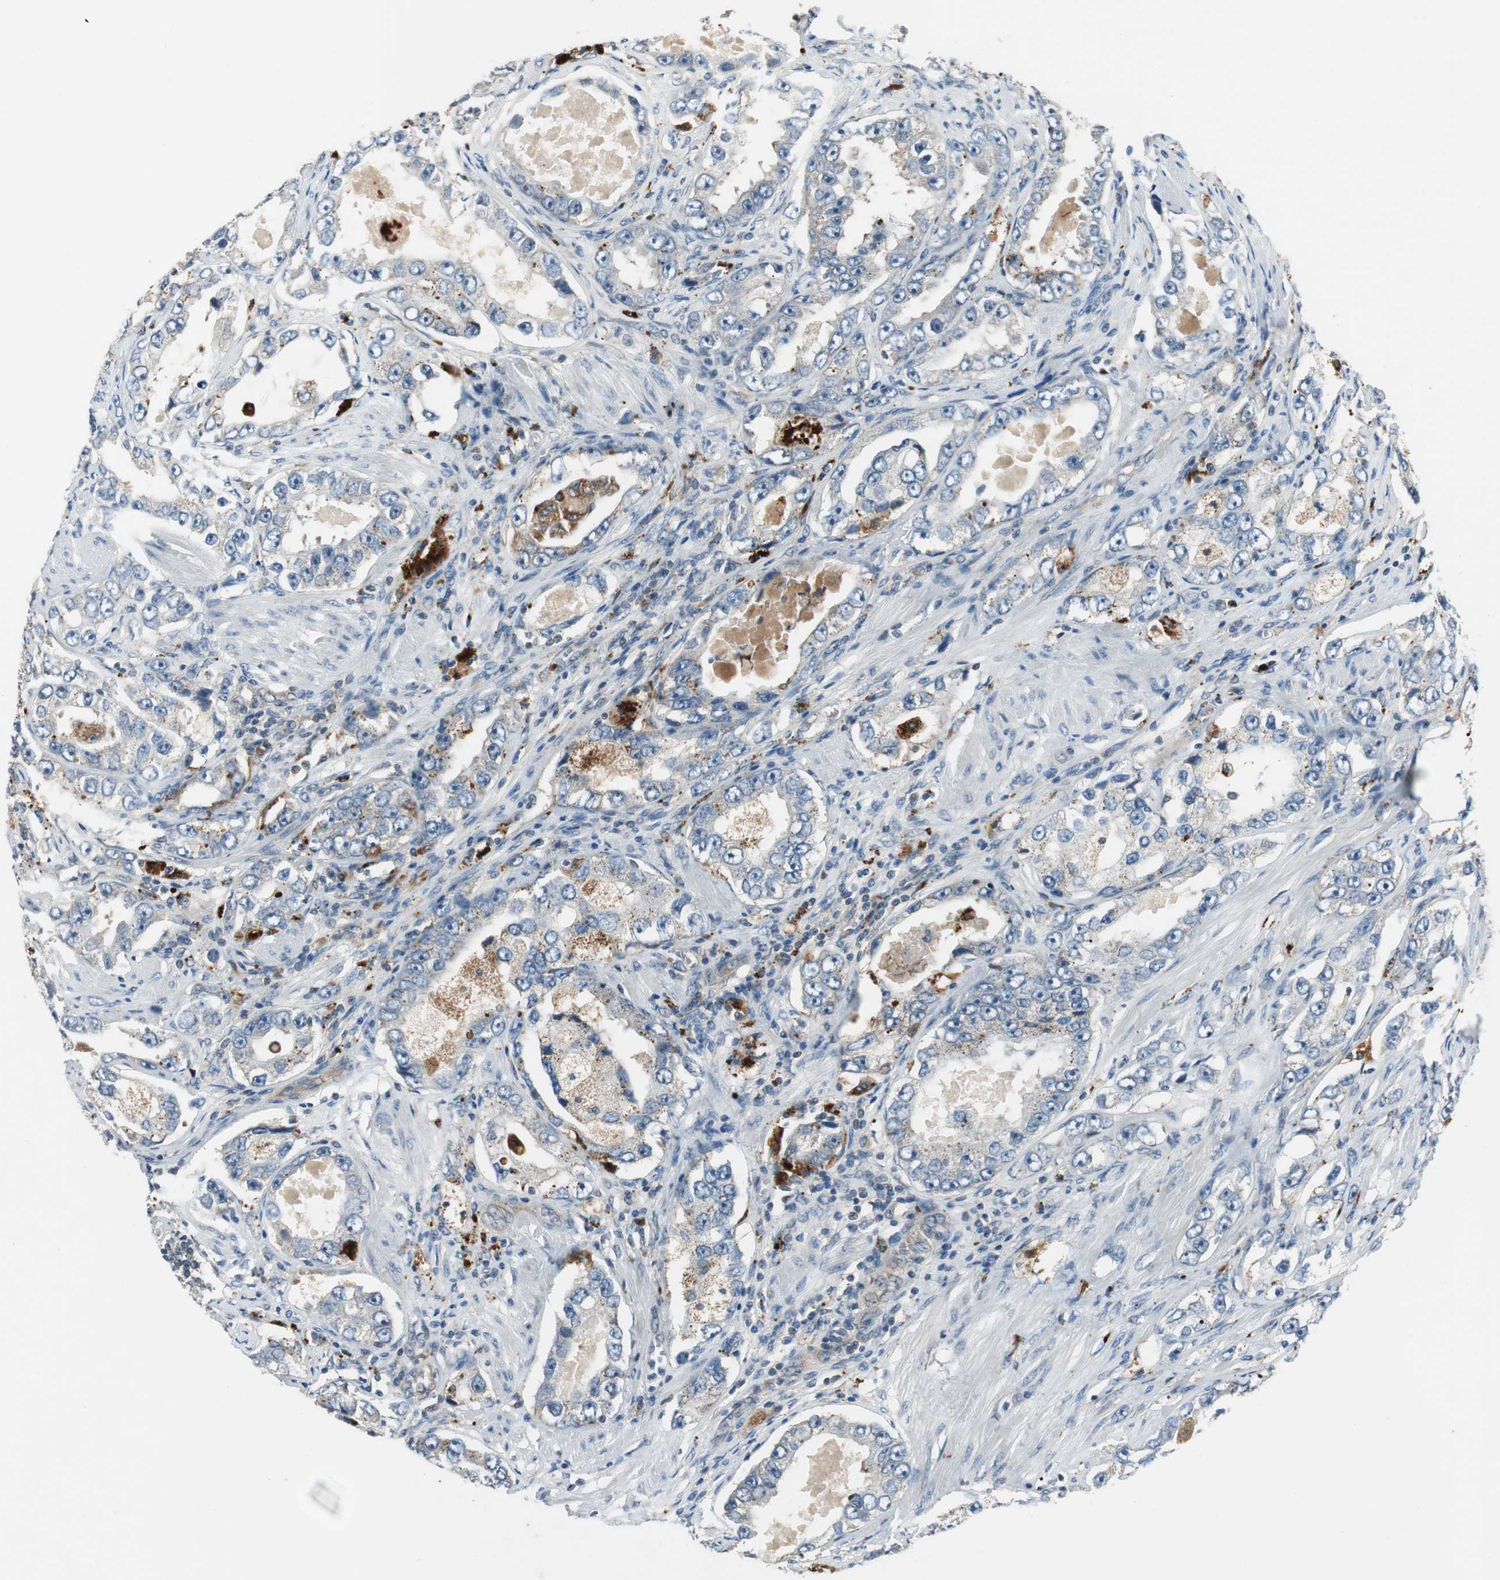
{"staining": {"intensity": "weak", "quantity": "<25%", "location": "cytoplasmic/membranous"}, "tissue": "prostate cancer", "cell_type": "Tumor cells", "image_type": "cancer", "snomed": [{"axis": "morphology", "description": "Adenocarcinoma, High grade"}, {"axis": "topography", "description": "Prostate"}], "caption": "Immunohistochemistry (IHC) of adenocarcinoma (high-grade) (prostate) shows no expression in tumor cells. (Brightfield microscopy of DAB immunohistochemistry at high magnification).", "gene": "NCK1", "patient": {"sex": "male", "age": 63}}